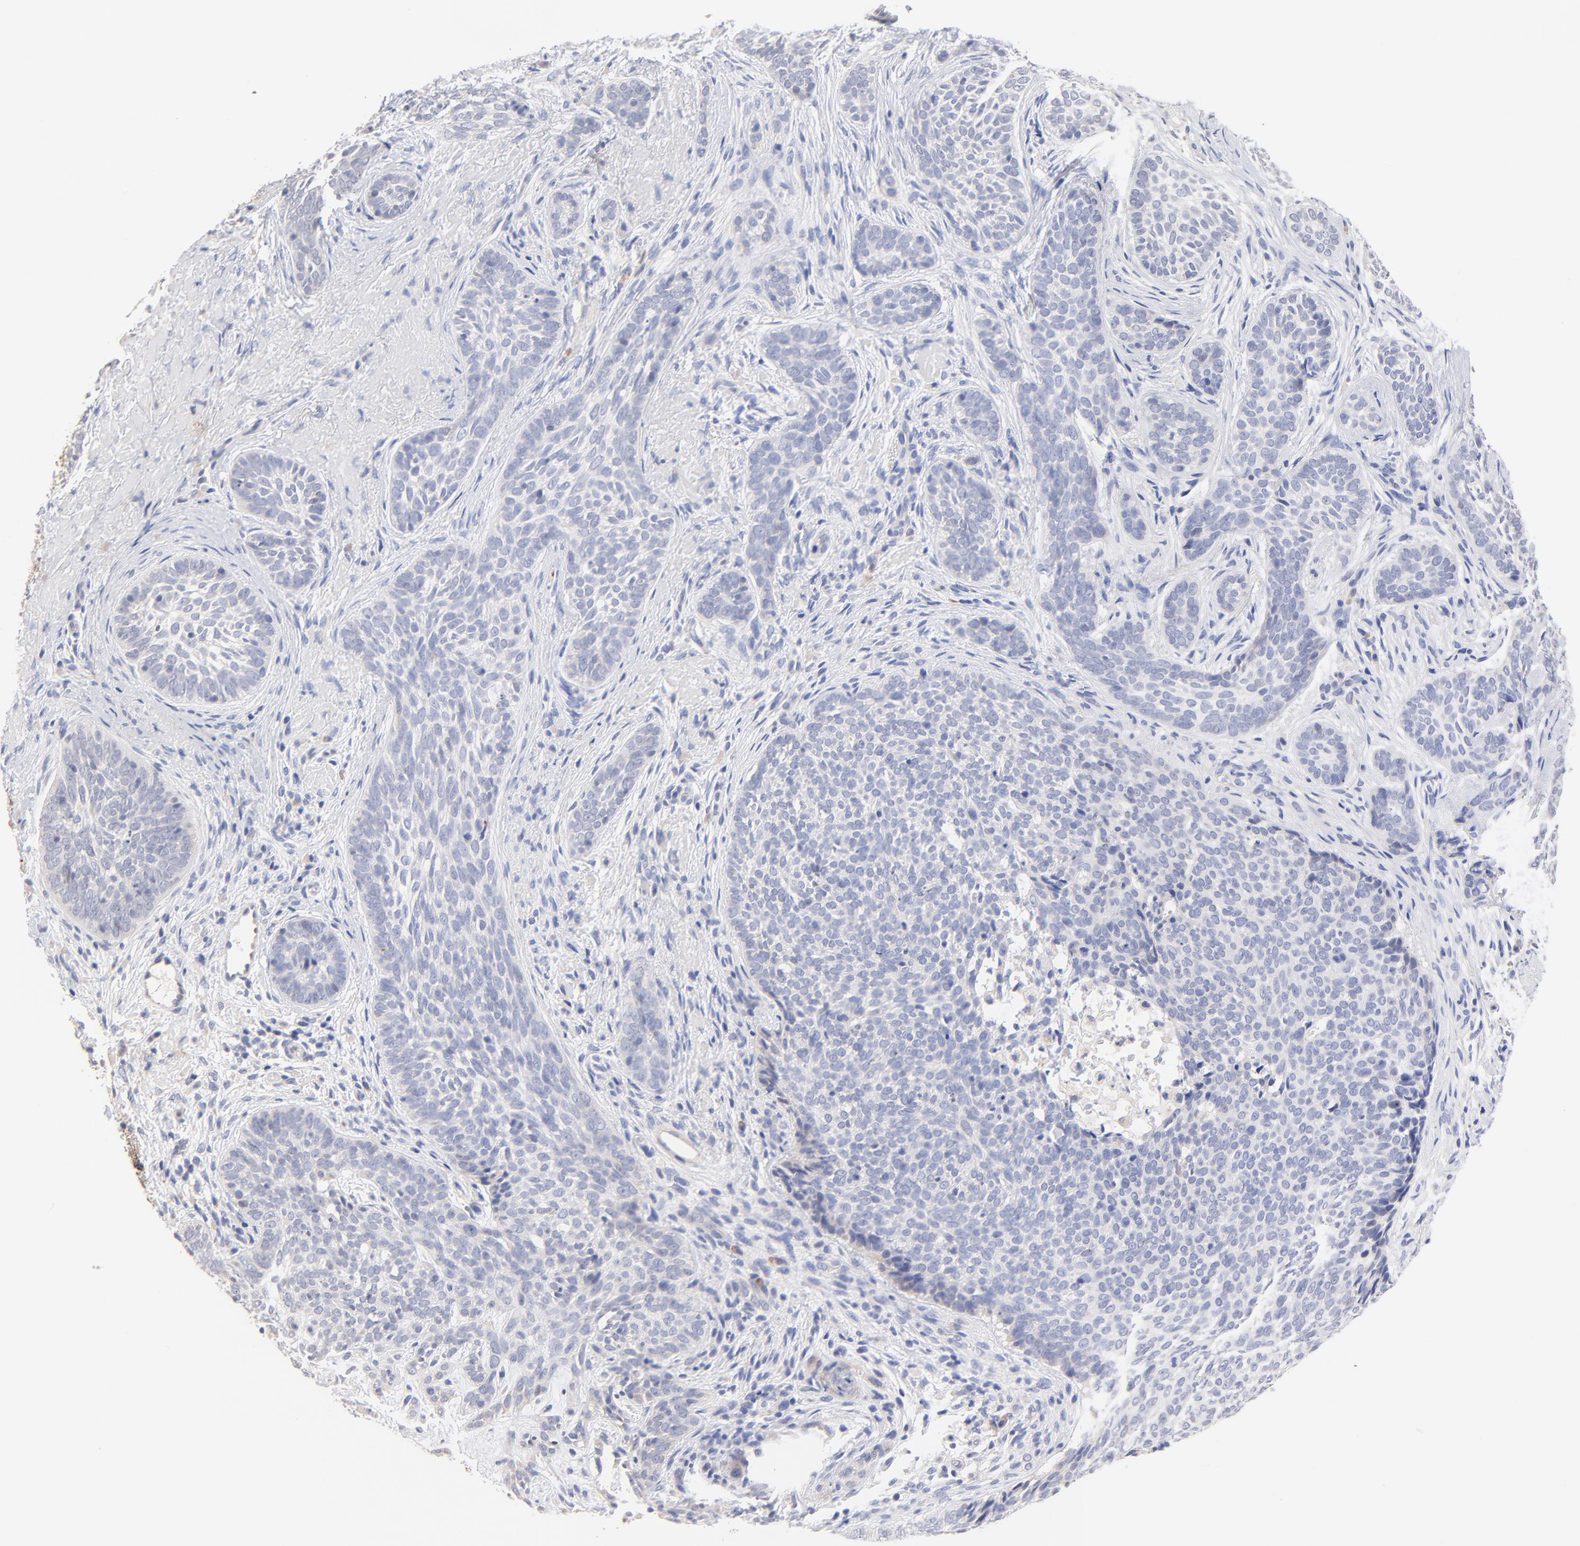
{"staining": {"intensity": "negative", "quantity": "none", "location": "none"}, "tissue": "skin cancer", "cell_type": "Tumor cells", "image_type": "cancer", "snomed": [{"axis": "morphology", "description": "Basal cell carcinoma"}, {"axis": "topography", "description": "Skin"}], "caption": "Basal cell carcinoma (skin) was stained to show a protein in brown. There is no significant expression in tumor cells. (DAB (3,3'-diaminobenzidine) immunohistochemistry (IHC) visualized using brightfield microscopy, high magnification).", "gene": "TWNK", "patient": {"sex": "male", "age": 91}}